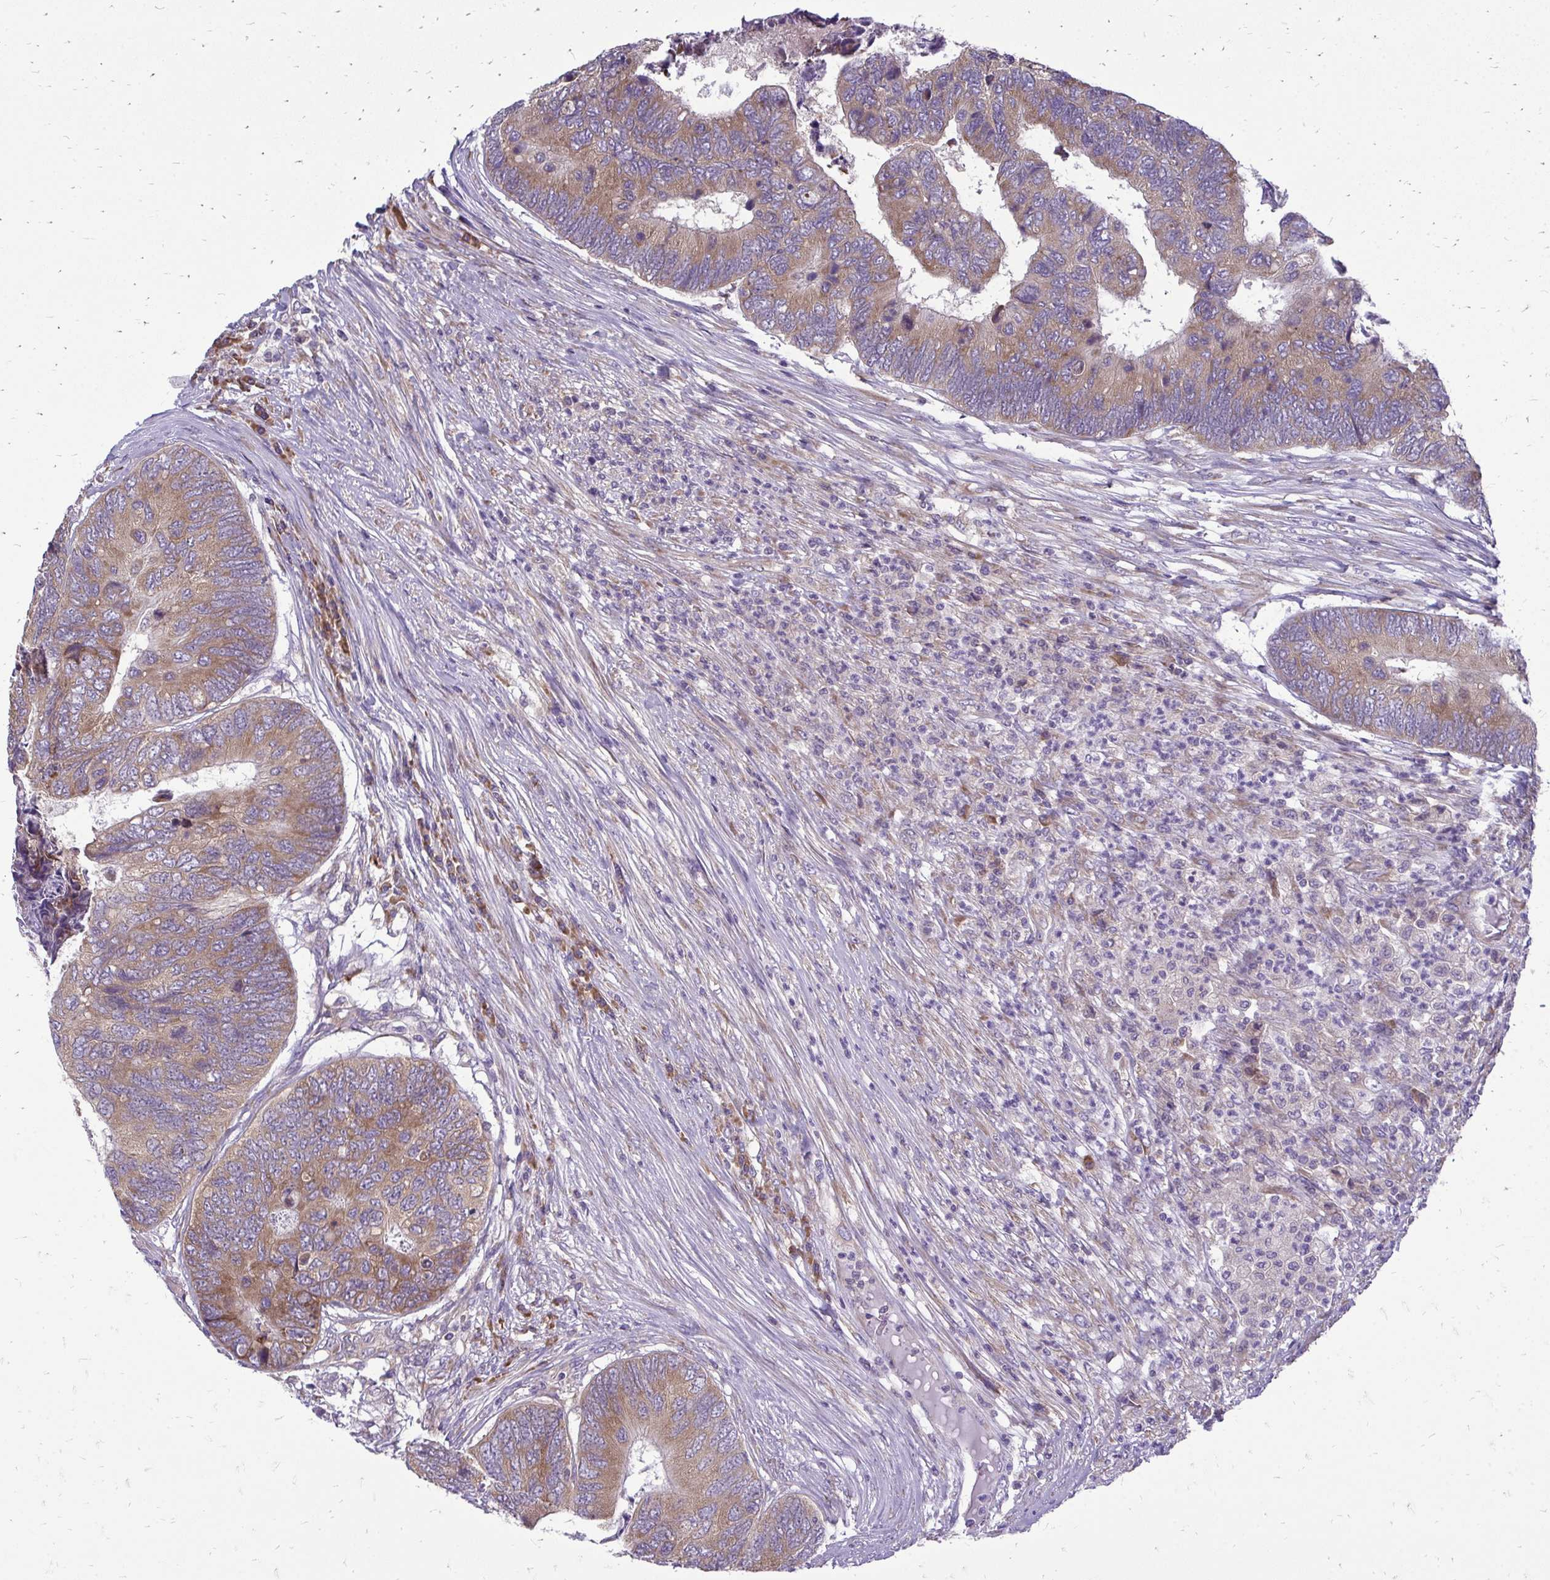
{"staining": {"intensity": "moderate", "quantity": ">75%", "location": "cytoplasmic/membranous"}, "tissue": "colorectal cancer", "cell_type": "Tumor cells", "image_type": "cancer", "snomed": [{"axis": "morphology", "description": "Adenocarcinoma, NOS"}, {"axis": "topography", "description": "Colon"}], "caption": "A brown stain highlights moderate cytoplasmic/membranous expression of a protein in colorectal adenocarcinoma tumor cells.", "gene": "RPLP2", "patient": {"sex": "female", "age": 67}}